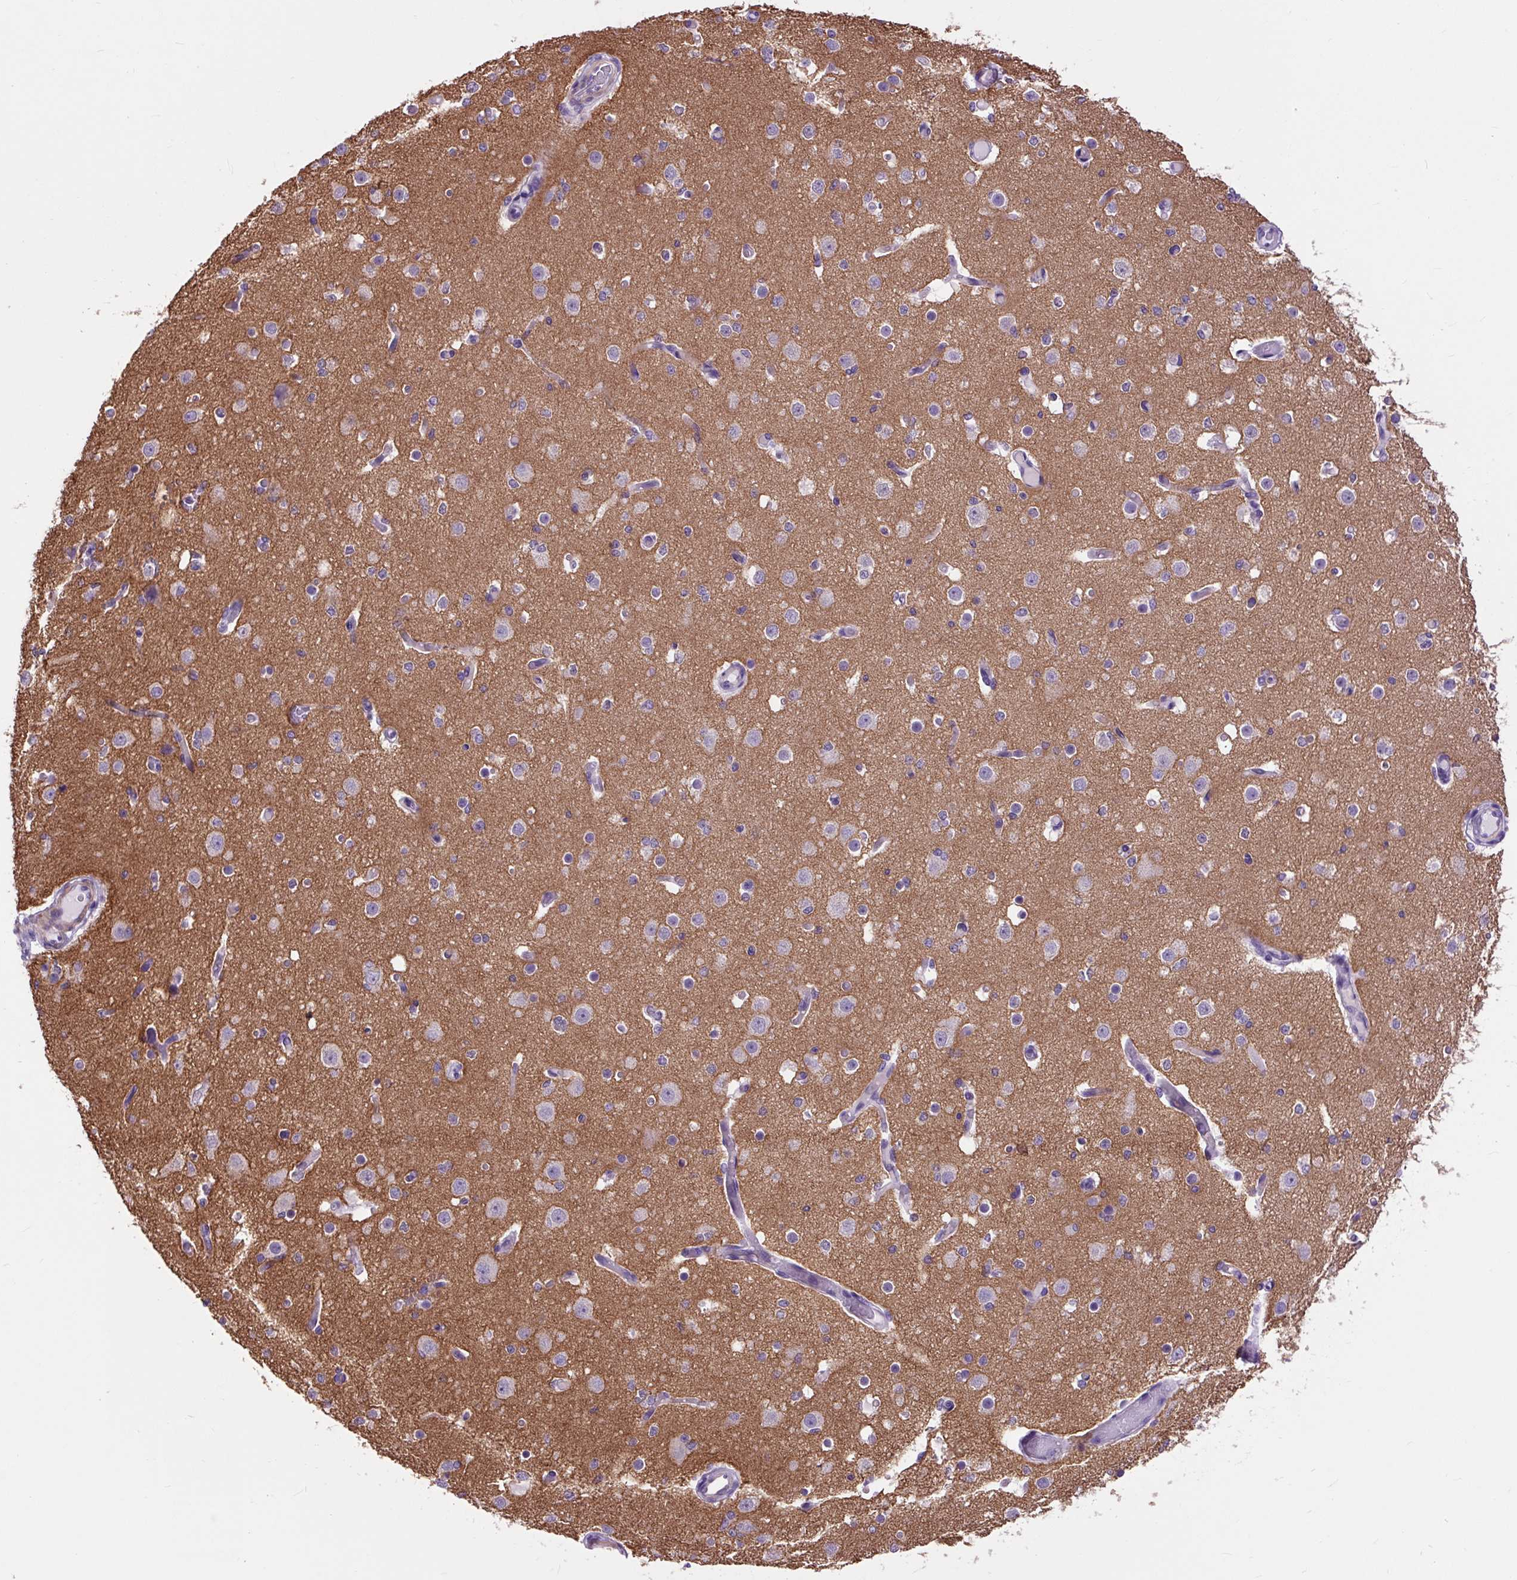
{"staining": {"intensity": "negative", "quantity": "none", "location": "none"}, "tissue": "cerebral cortex", "cell_type": "Endothelial cells", "image_type": "normal", "snomed": [{"axis": "morphology", "description": "Normal tissue, NOS"}, {"axis": "morphology", "description": "Inflammation, NOS"}, {"axis": "topography", "description": "Cerebral cortex"}], "caption": "This is an immunohistochemistry image of normal human cerebral cortex. There is no expression in endothelial cells.", "gene": "DPP6", "patient": {"sex": "male", "age": 6}}